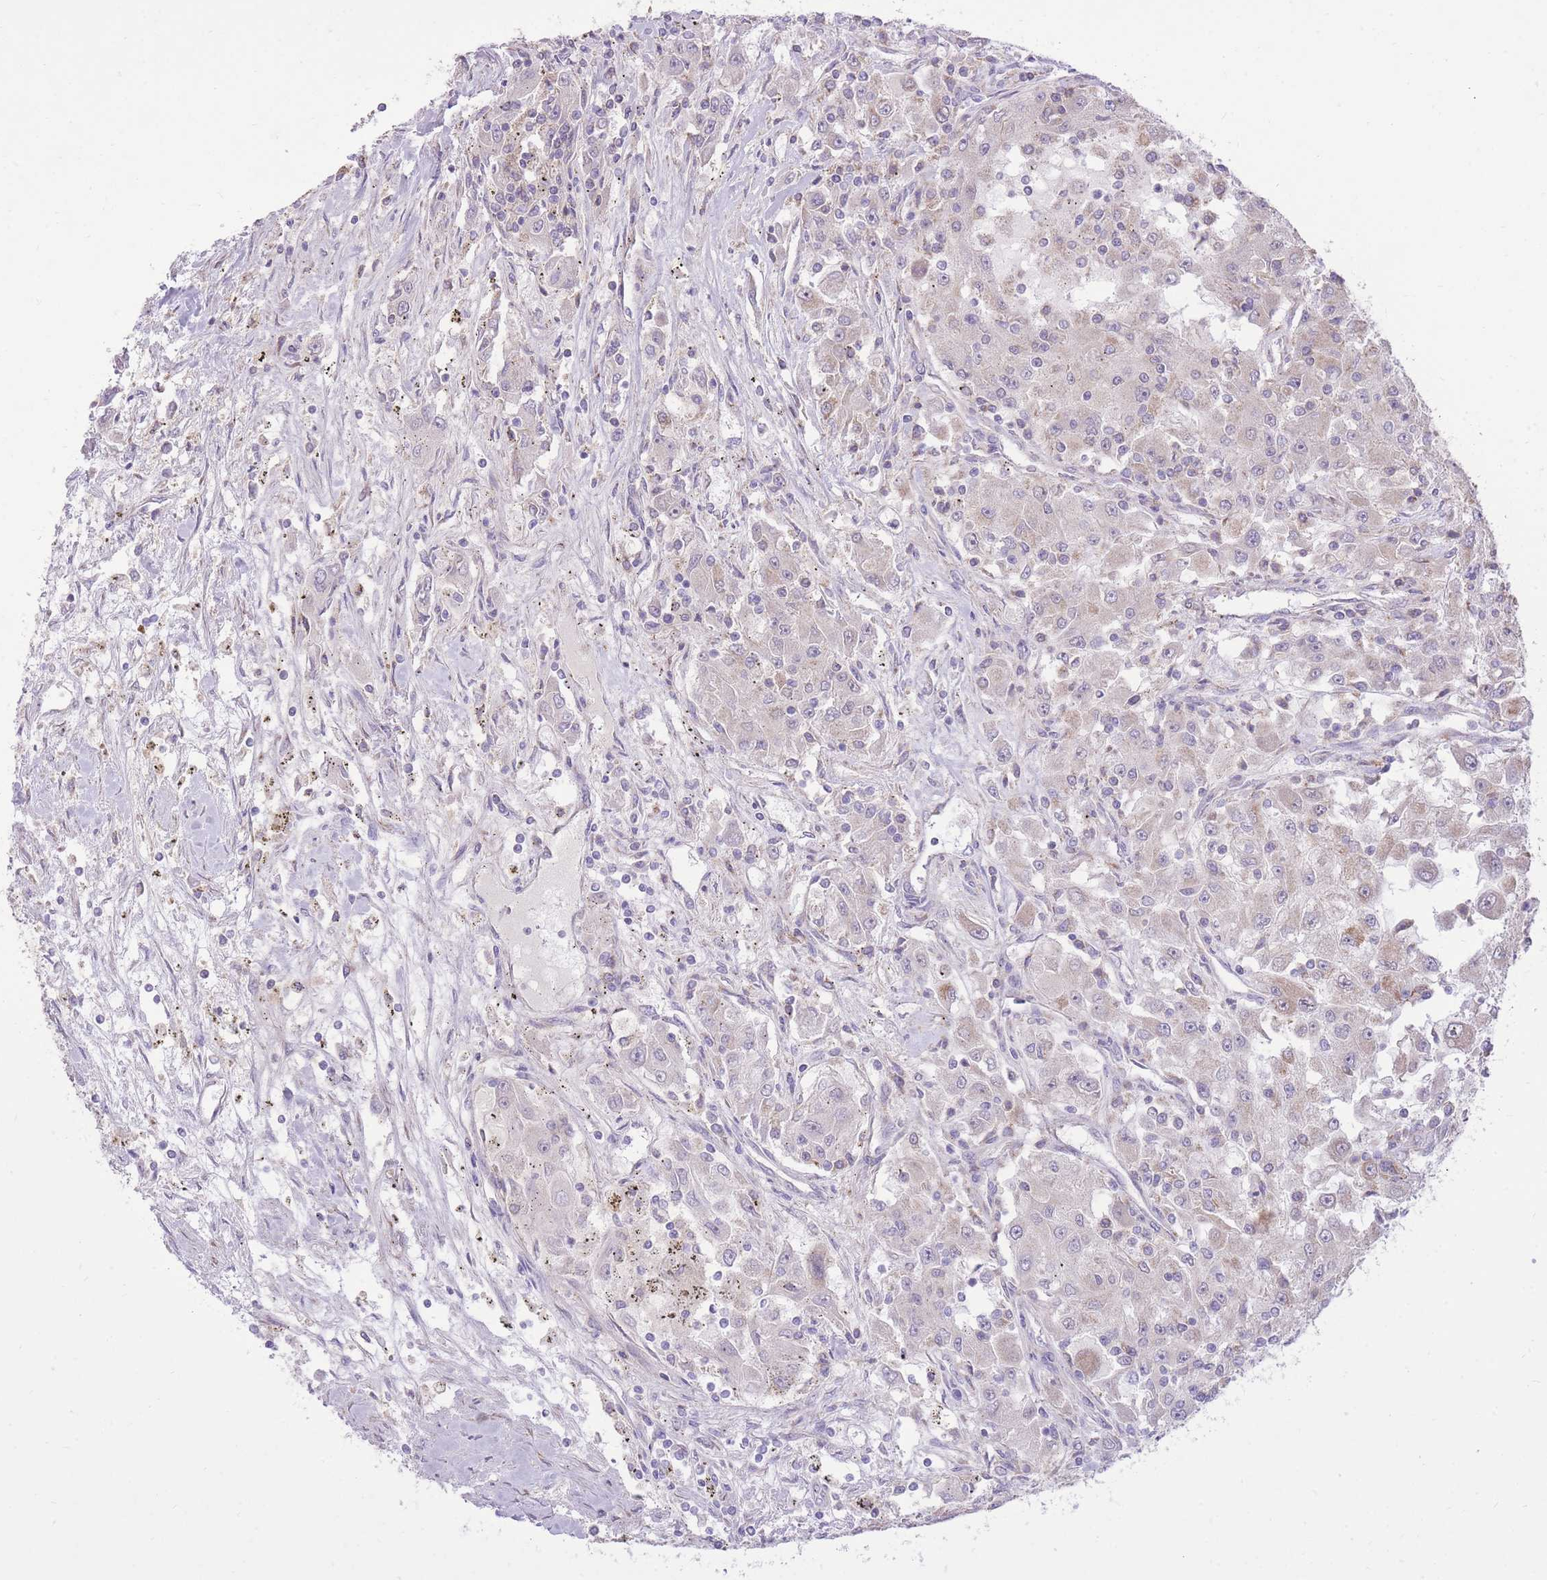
{"staining": {"intensity": "negative", "quantity": "none", "location": "none"}, "tissue": "renal cancer", "cell_type": "Tumor cells", "image_type": "cancer", "snomed": [{"axis": "morphology", "description": "Adenocarcinoma, NOS"}, {"axis": "topography", "description": "Kidney"}], "caption": "DAB (3,3'-diaminobenzidine) immunohistochemical staining of human renal adenocarcinoma demonstrates no significant expression in tumor cells.", "gene": "SLC4A4", "patient": {"sex": "female", "age": 67}}